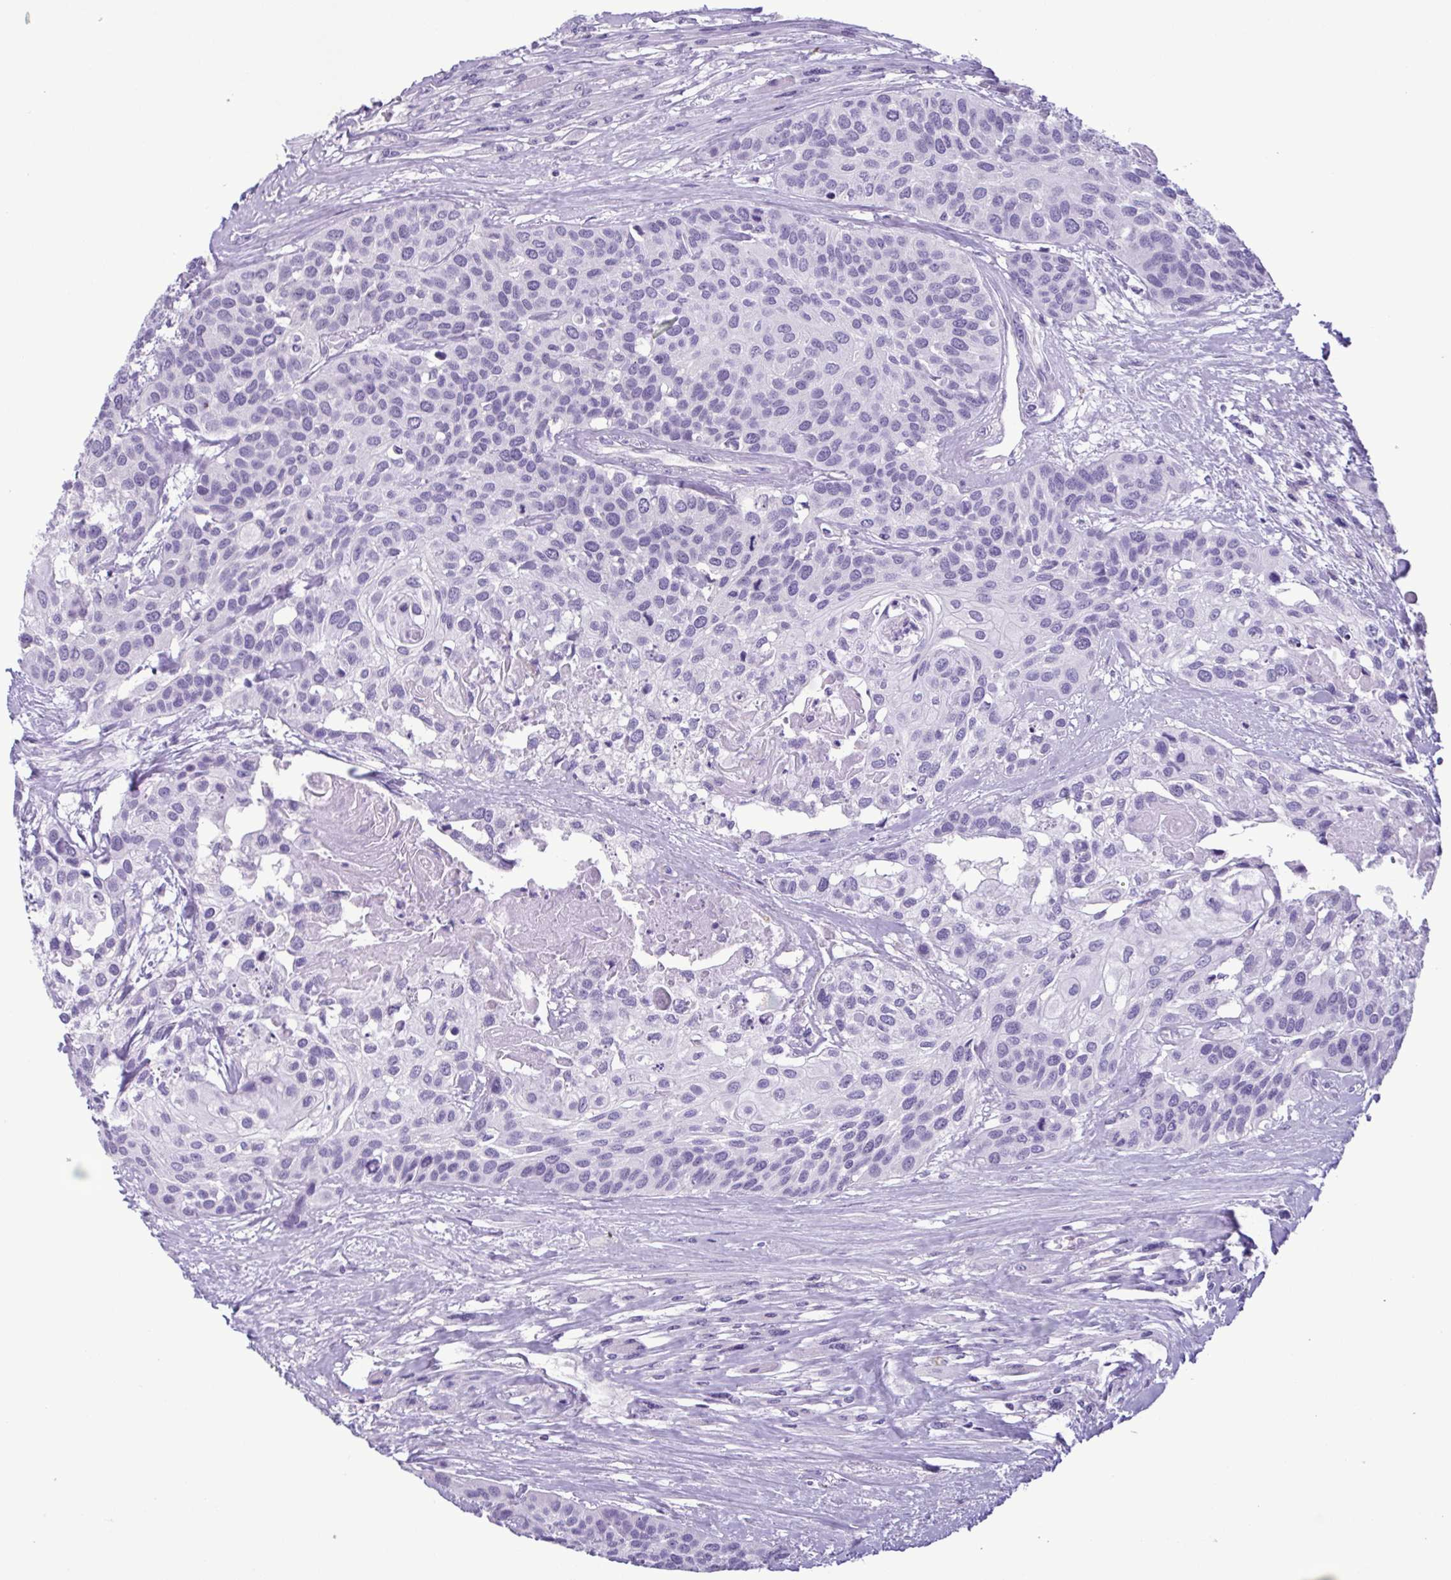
{"staining": {"intensity": "negative", "quantity": "none", "location": "none"}, "tissue": "head and neck cancer", "cell_type": "Tumor cells", "image_type": "cancer", "snomed": [{"axis": "morphology", "description": "Squamous cell carcinoma, NOS"}, {"axis": "topography", "description": "Head-Neck"}], "caption": "Protein analysis of head and neck cancer demonstrates no significant staining in tumor cells.", "gene": "INAFM1", "patient": {"sex": "female", "age": 50}}